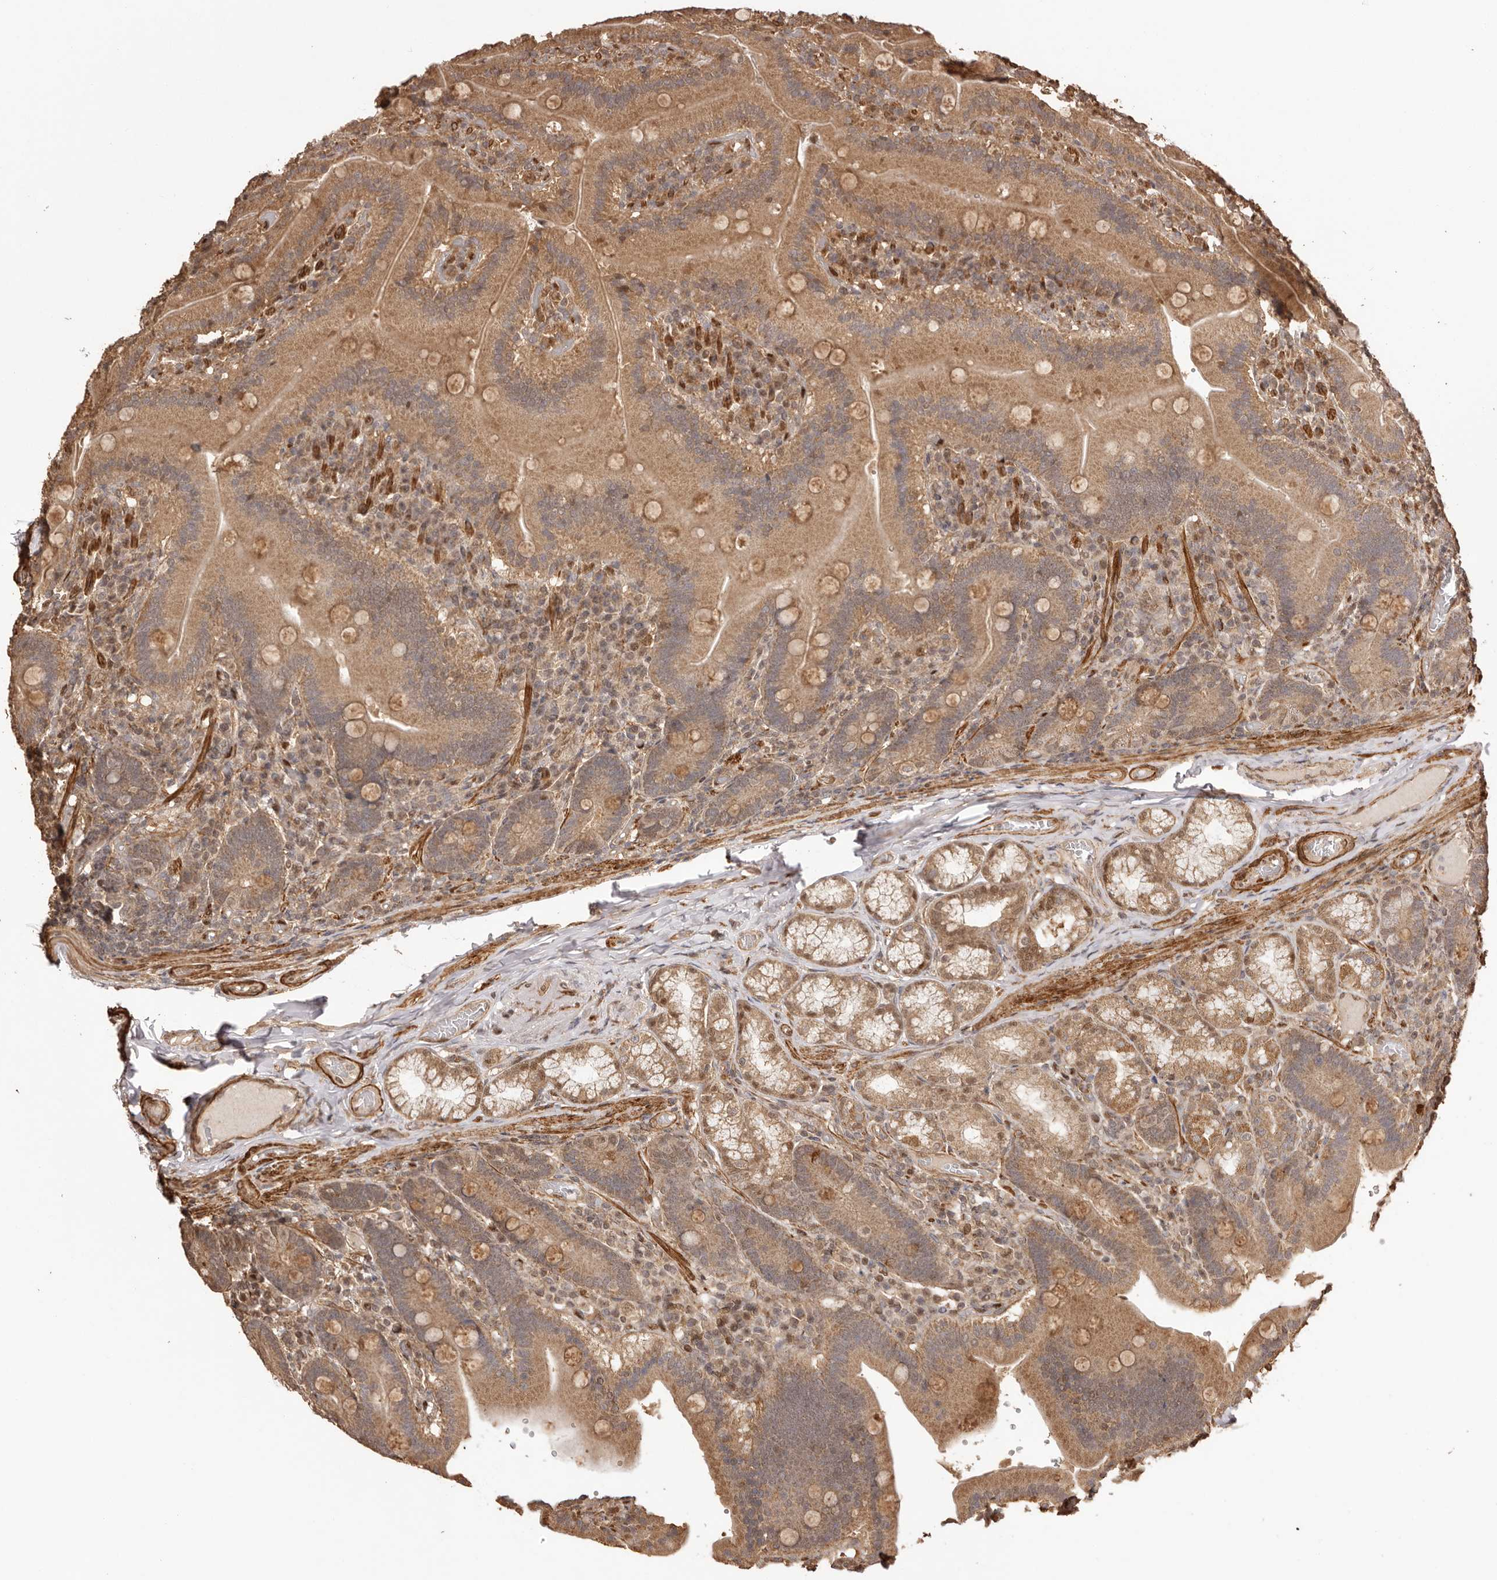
{"staining": {"intensity": "moderate", "quantity": ">75%", "location": "cytoplasmic/membranous"}, "tissue": "duodenum", "cell_type": "Glandular cells", "image_type": "normal", "snomed": [{"axis": "morphology", "description": "Normal tissue, NOS"}, {"axis": "topography", "description": "Duodenum"}], "caption": "Immunohistochemical staining of unremarkable duodenum shows moderate cytoplasmic/membranous protein positivity in approximately >75% of glandular cells. (DAB IHC, brown staining for protein, blue staining for nuclei).", "gene": "UBR2", "patient": {"sex": "female", "age": 62}}